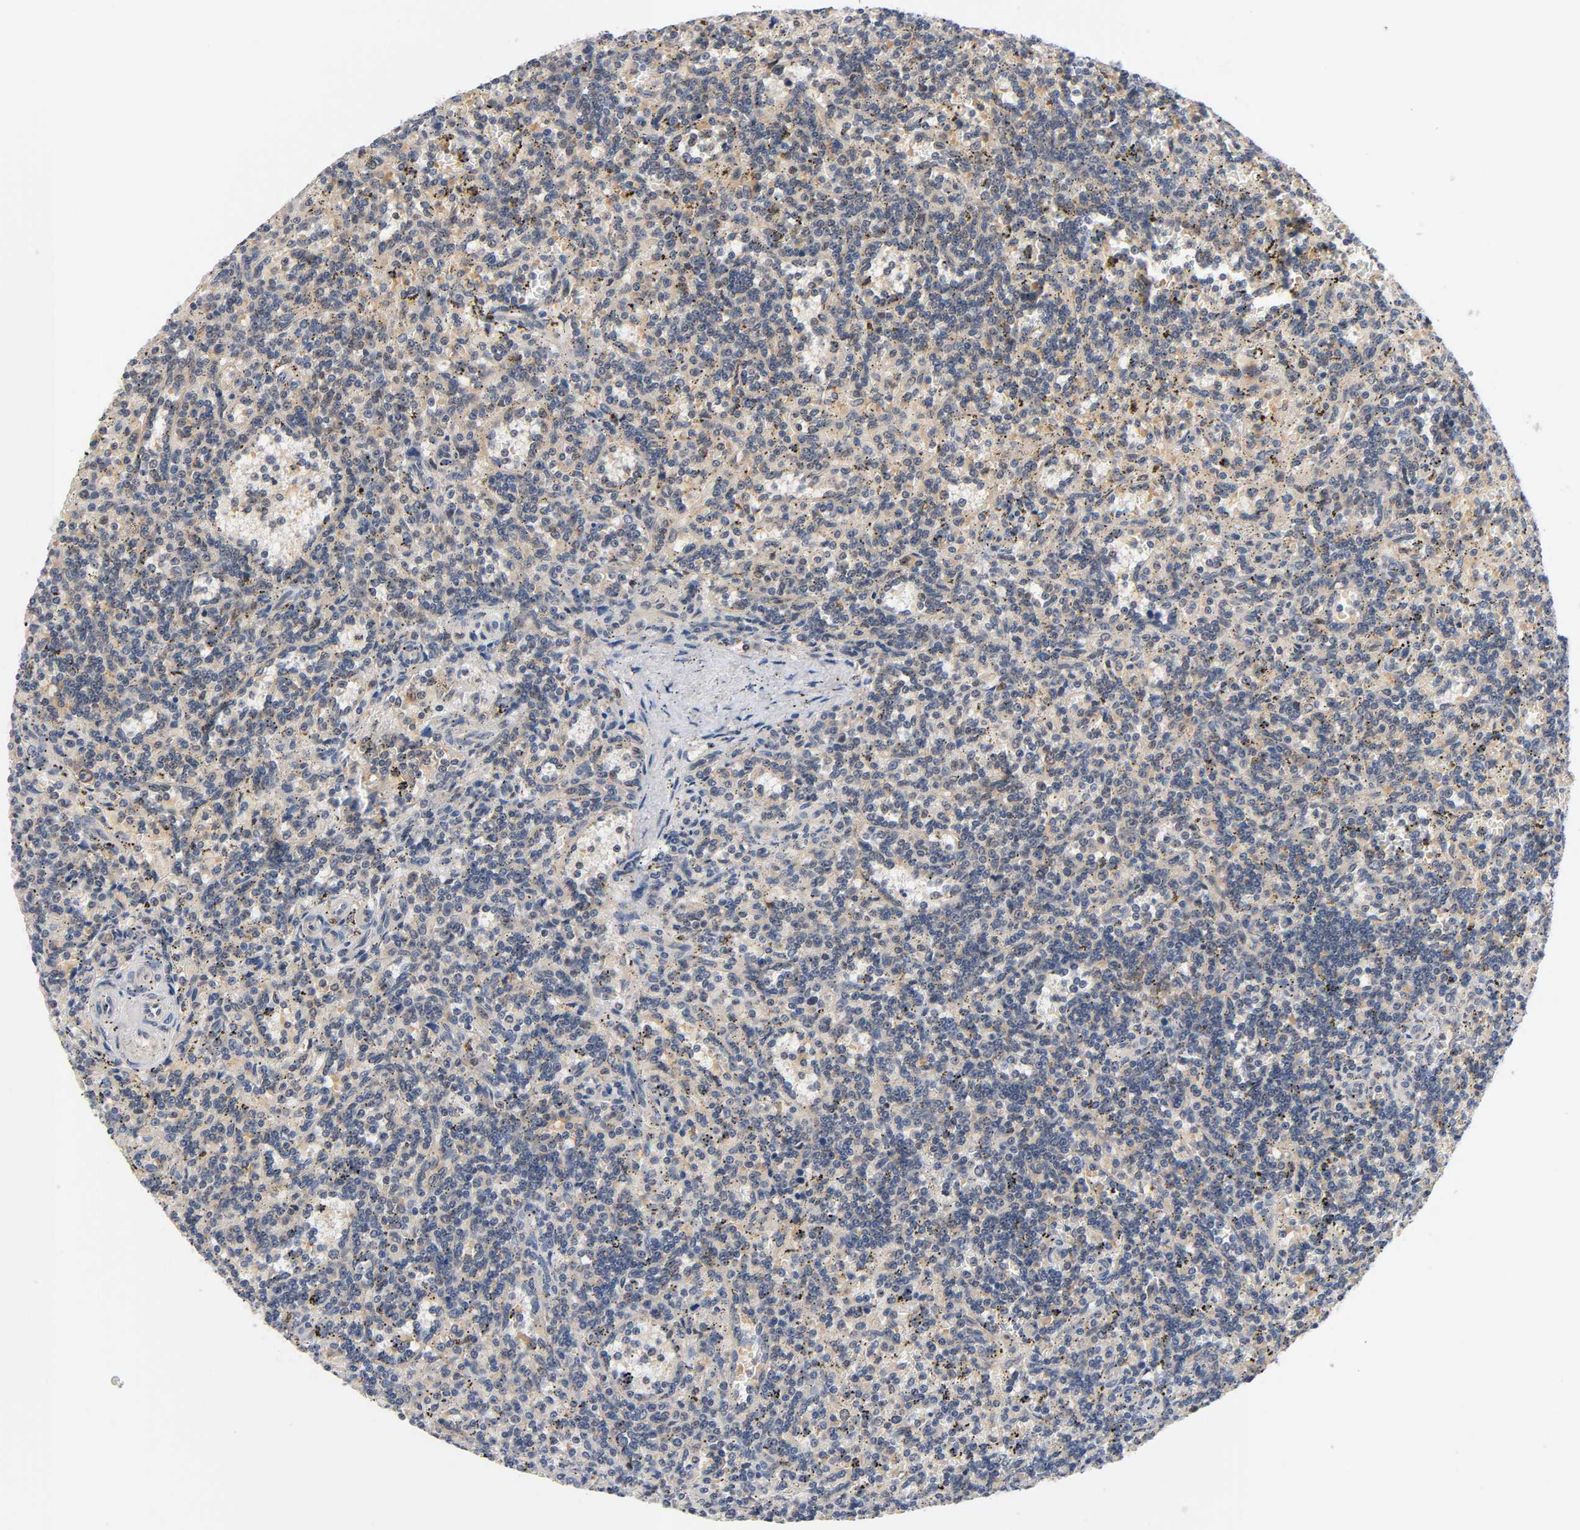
{"staining": {"intensity": "weak", "quantity": "25%-75%", "location": "cytoplasmic/membranous"}, "tissue": "lymphoma", "cell_type": "Tumor cells", "image_type": "cancer", "snomed": [{"axis": "morphology", "description": "Malignant lymphoma, non-Hodgkin's type, Low grade"}, {"axis": "topography", "description": "Spleen"}], "caption": "Immunohistochemical staining of lymphoma shows low levels of weak cytoplasmic/membranous protein staining in about 25%-75% of tumor cells.", "gene": "PRKAB1", "patient": {"sex": "male", "age": 73}}